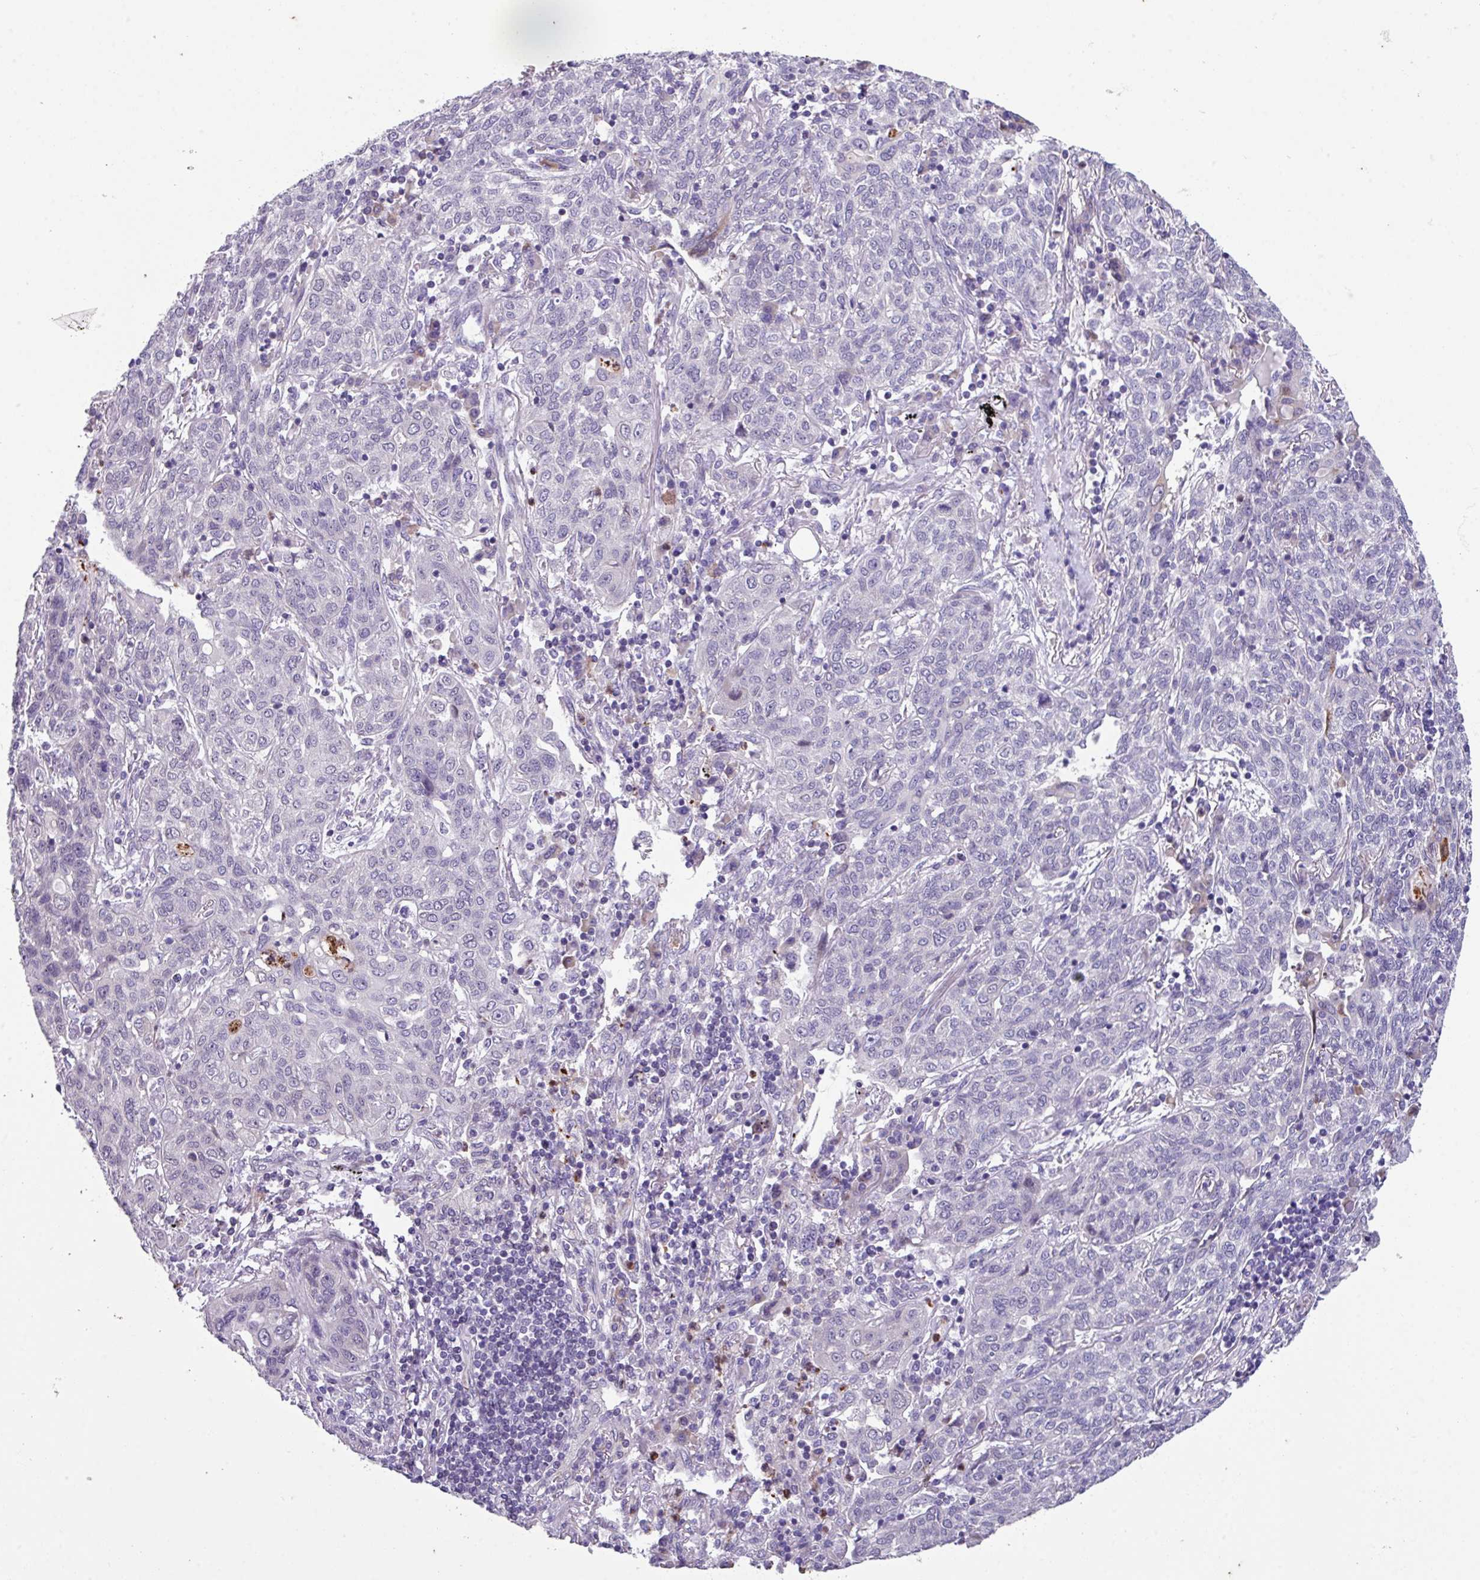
{"staining": {"intensity": "negative", "quantity": "none", "location": "none"}, "tissue": "lung cancer", "cell_type": "Tumor cells", "image_type": "cancer", "snomed": [{"axis": "morphology", "description": "Squamous cell carcinoma, NOS"}, {"axis": "topography", "description": "Lung"}], "caption": "DAB immunohistochemical staining of squamous cell carcinoma (lung) displays no significant staining in tumor cells.", "gene": "ZFP3", "patient": {"sex": "female", "age": 70}}